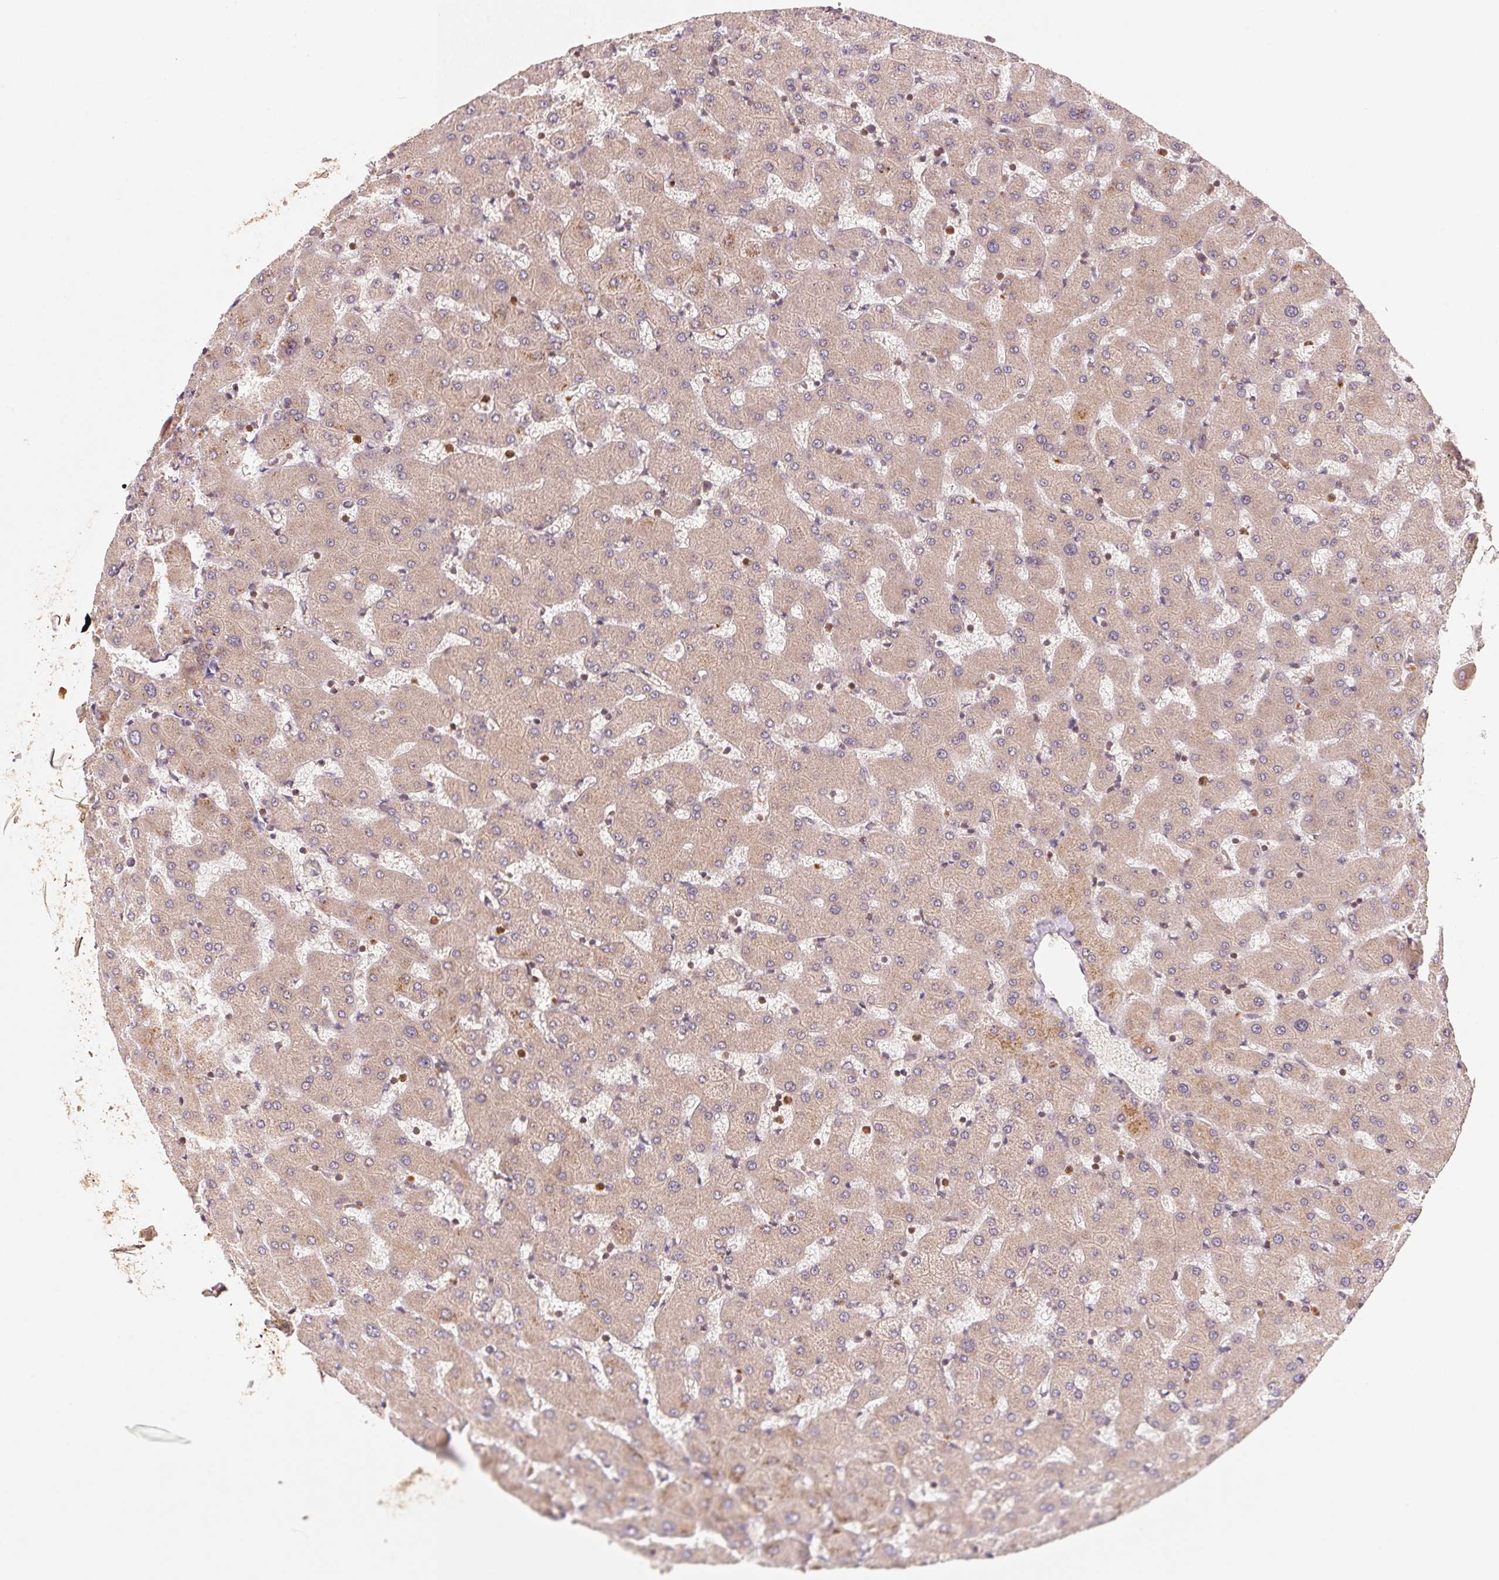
{"staining": {"intensity": "moderate", "quantity": "25%-75%", "location": "cytoplasmic/membranous"}, "tissue": "liver", "cell_type": "Cholangiocytes", "image_type": "normal", "snomed": [{"axis": "morphology", "description": "Normal tissue, NOS"}, {"axis": "topography", "description": "Liver"}], "caption": "Immunohistochemistry micrograph of benign human liver stained for a protein (brown), which displays medium levels of moderate cytoplasmic/membranous positivity in about 25%-75% of cholangiocytes.", "gene": "CCDC102B", "patient": {"sex": "female", "age": 63}}